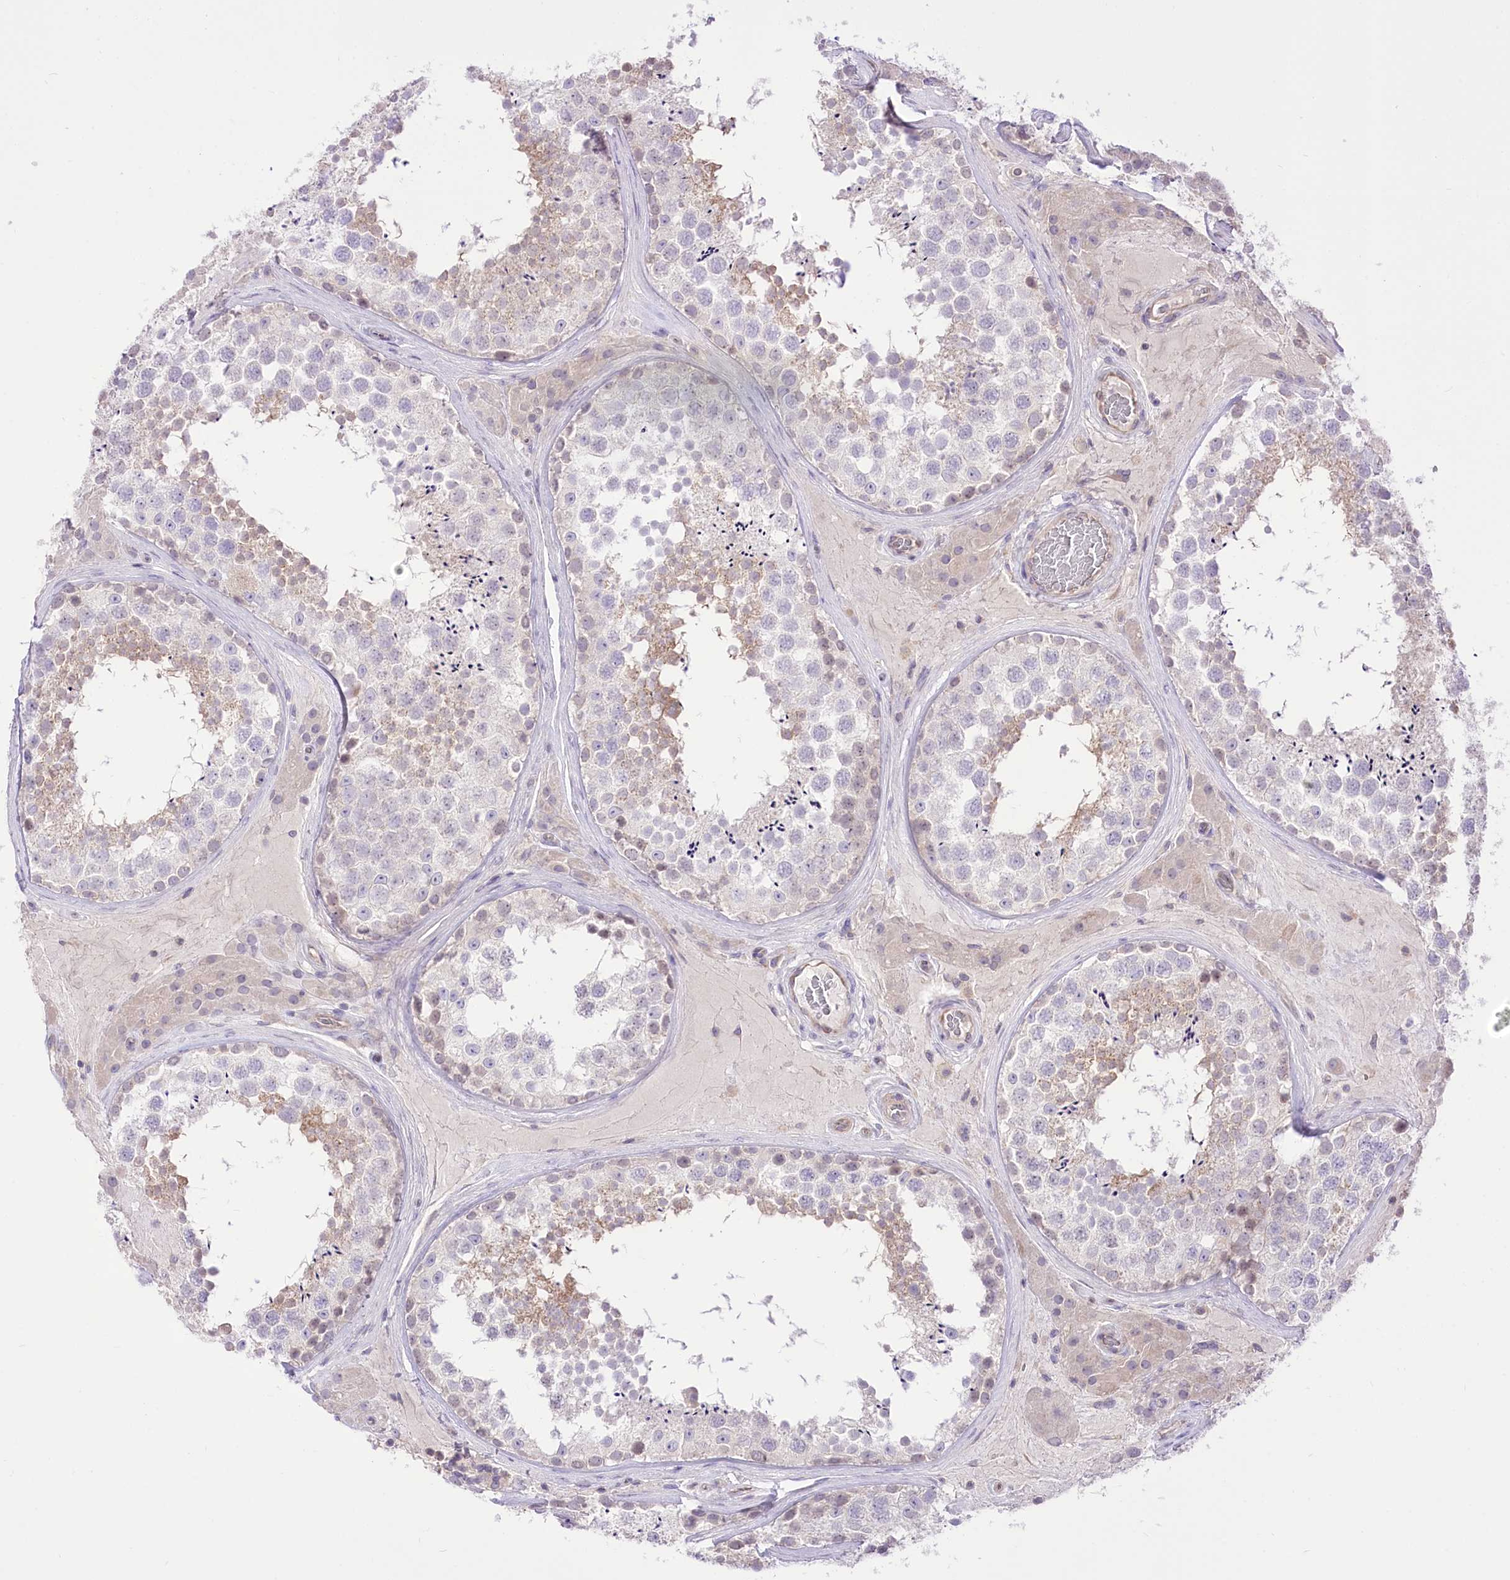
{"staining": {"intensity": "weak", "quantity": "<25%", "location": "cytoplasmic/membranous,nuclear"}, "tissue": "testis", "cell_type": "Cells in seminiferous ducts", "image_type": "normal", "snomed": [{"axis": "morphology", "description": "Normal tissue, NOS"}, {"axis": "topography", "description": "Testis"}], "caption": "Immunohistochemical staining of benign human testis shows no significant positivity in cells in seminiferous ducts.", "gene": "HELT", "patient": {"sex": "male", "age": 46}}